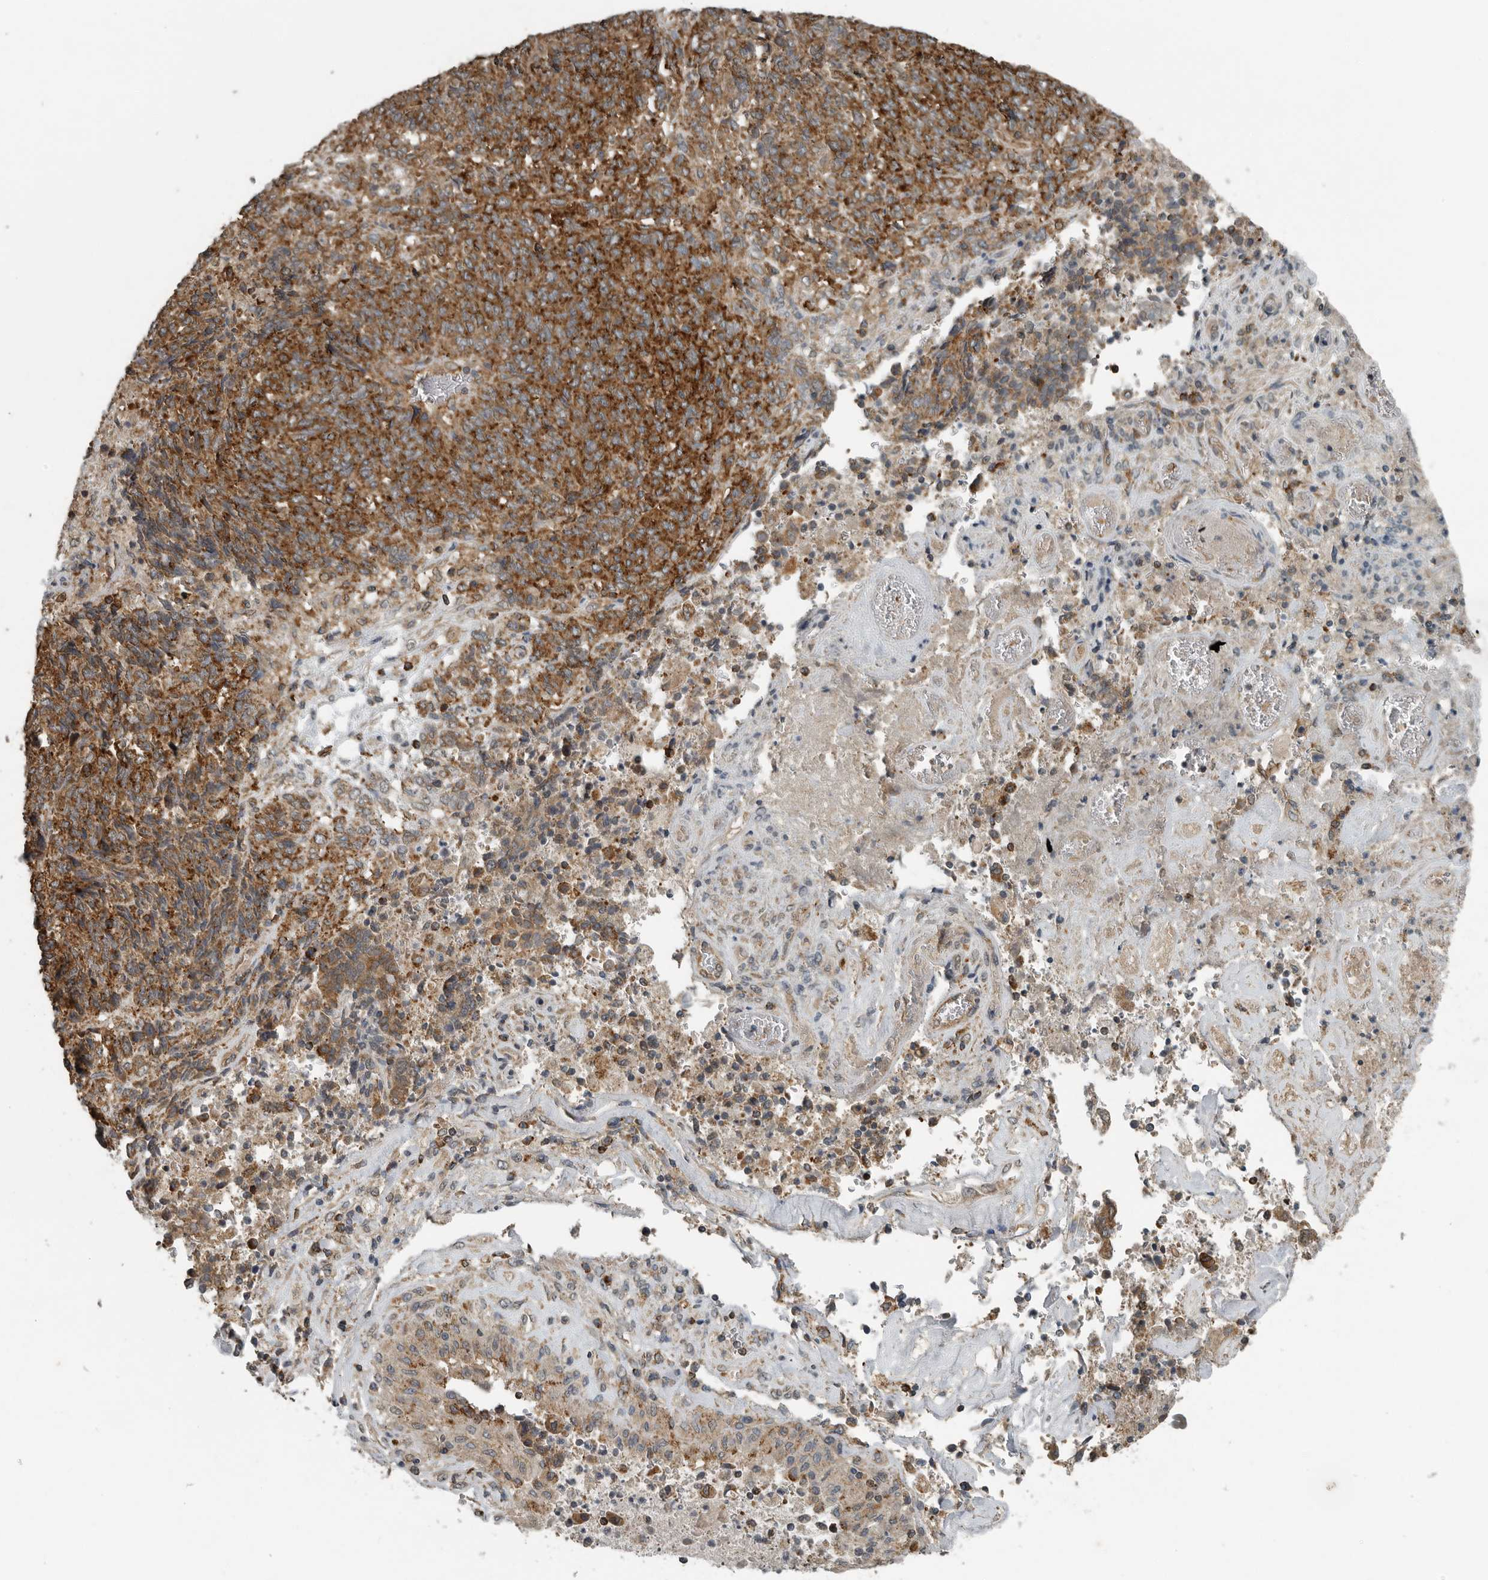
{"staining": {"intensity": "strong", "quantity": ">75%", "location": "cytoplasmic/membranous"}, "tissue": "endometrial cancer", "cell_type": "Tumor cells", "image_type": "cancer", "snomed": [{"axis": "morphology", "description": "Adenocarcinoma, NOS"}, {"axis": "topography", "description": "Endometrium"}], "caption": "There is high levels of strong cytoplasmic/membranous staining in tumor cells of endometrial cancer, as demonstrated by immunohistochemical staining (brown color).", "gene": "AFAP1", "patient": {"sex": "female", "age": 80}}